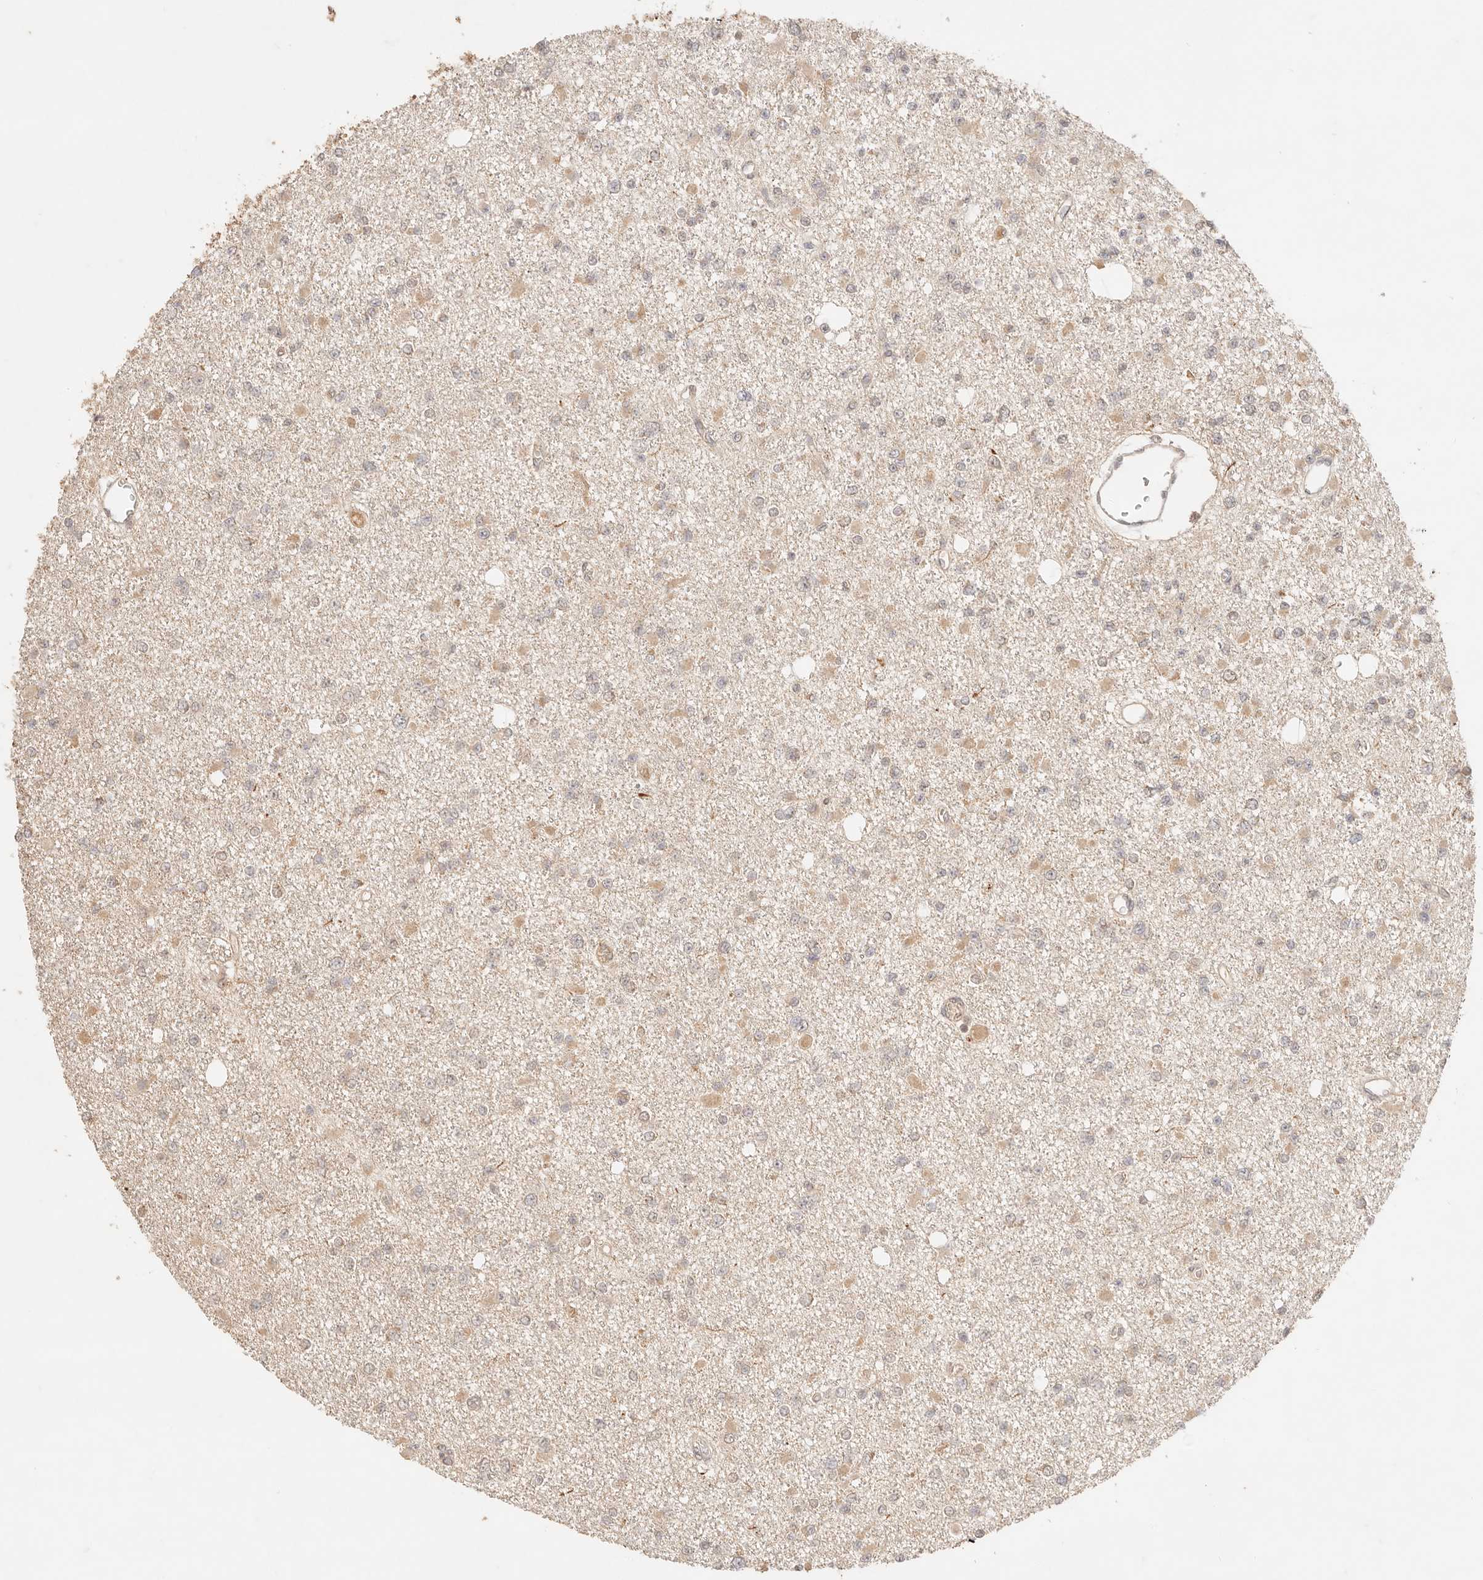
{"staining": {"intensity": "weak", "quantity": ">75%", "location": "cytoplasmic/membranous"}, "tissue": "glioma", "cell_type": "Tumor cells", "image_type": "cancer", "snomed": [{"axis": "morphology", "description": "Glioma, malignant, Low grade"}, {"axis": "topography", "description": "Brain"}], "caption": "The micrograph shows staining of glioma, revealing weak cytoplasmic/membranous protein expression (brown color) within tumor cells.", "gene": "TRIM11", "patient": {"sex": "female", "age": 22}}